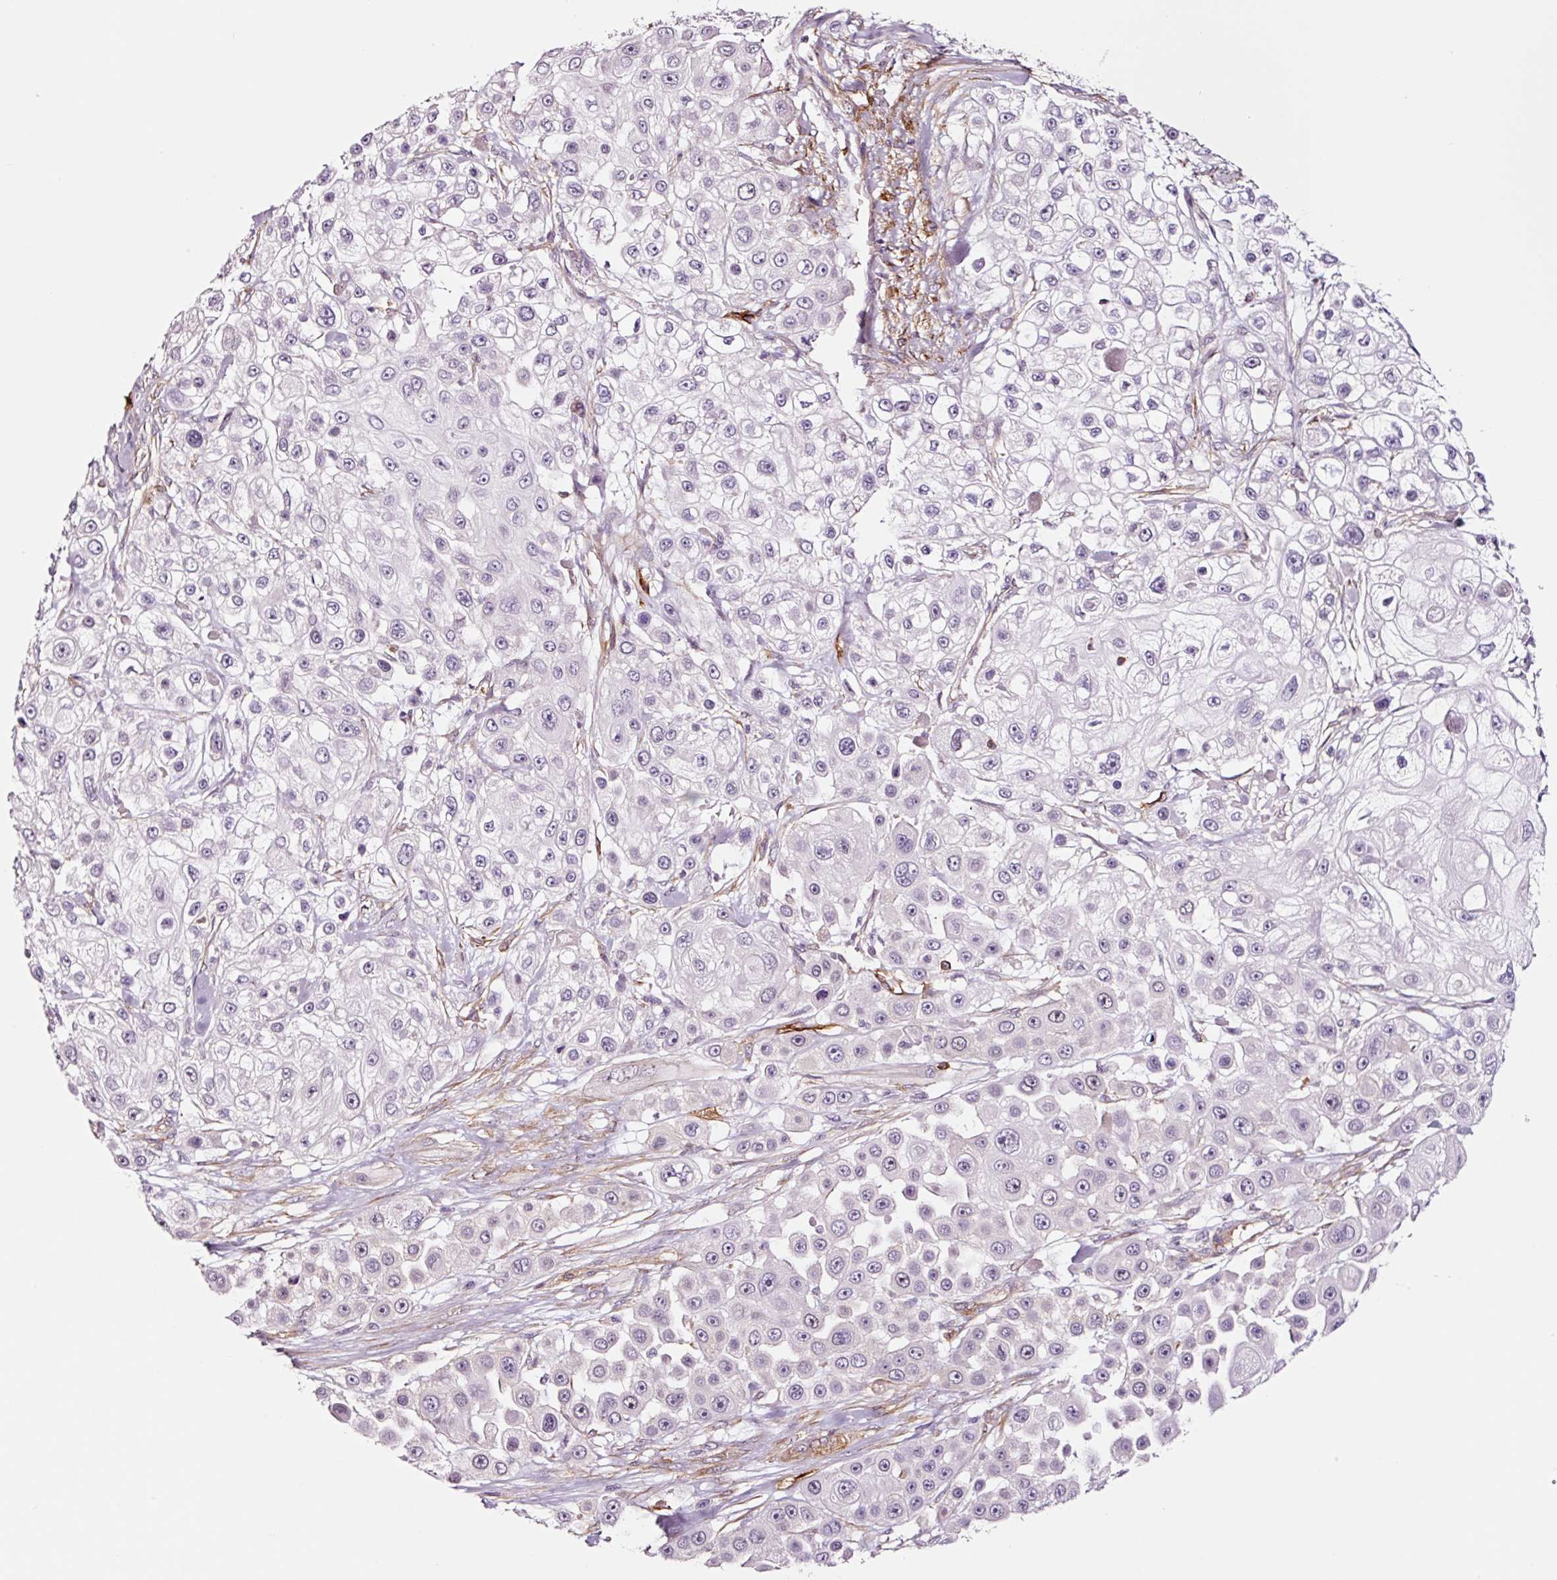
{"staining": {"intensity": "negative", "quantity": "none", "location": "none"}, "tissue": "skin cancer", "cell_type": "Tumor cells", "image_type": "cancer", "snomed": [{"axis": "morphology", "description": "Squamous cell carcinoma, NOS"}, {"axis": "topography", "description": "Skin"}], "caption": "Skin squamous cell carcinoma stained for a protein using IHC reveals no expression tumor cells.", "gene": "ADD3", "patient": {"sex": "male", "age": 67}}